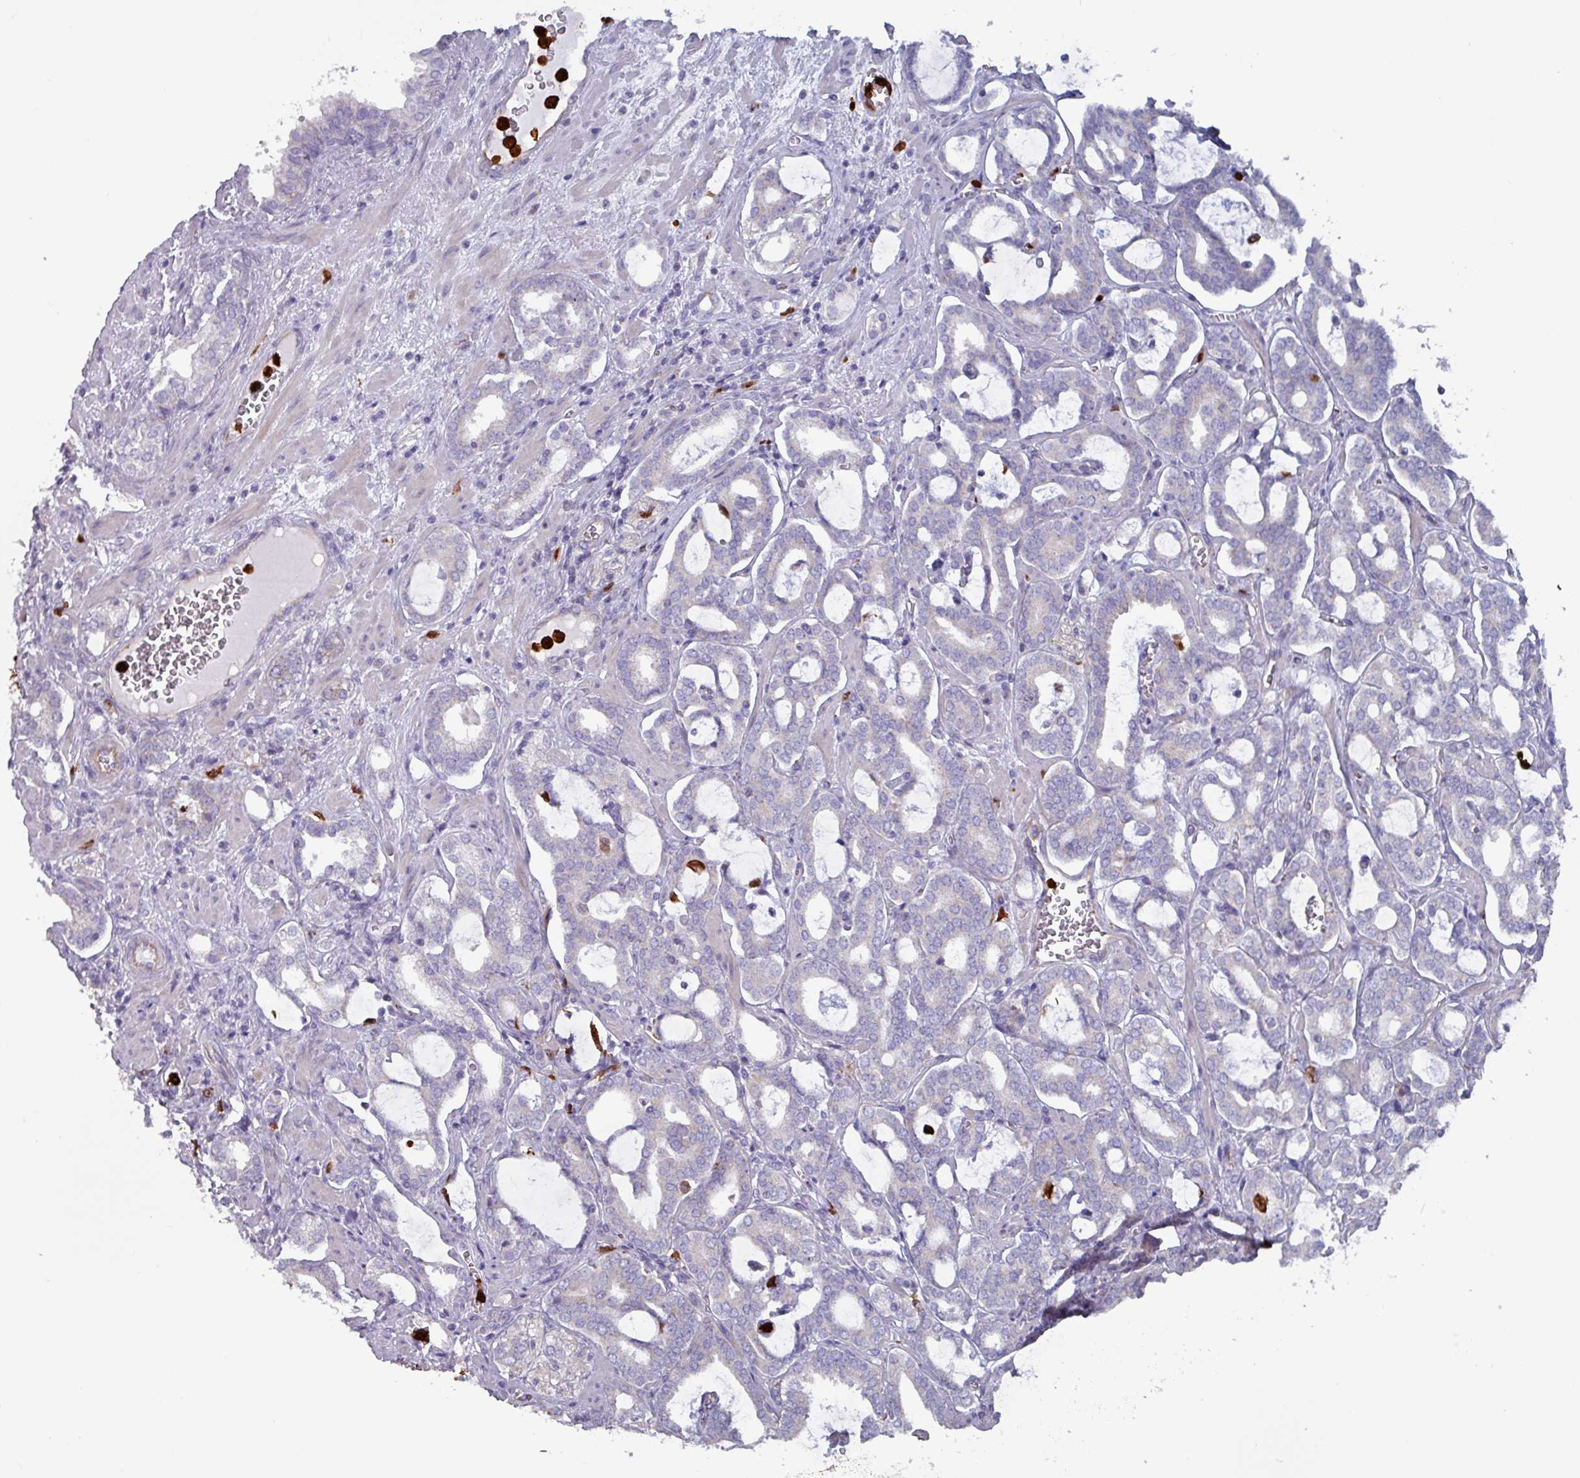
{"staining": {"intensity": "negative", "quantity": "none", "location": "none"}, "tissue": "prostate cancer", "cell_type": "Tumor cells", "image_type": "cancer", "snomed": [{"axis": "morphology", "description": "Adenocarcinoma, High grade"}, {"axis": "topography", "description": "Prostate and seminal vesicle, NOS"}], "caption": "Tumor cells show no significant protein expression in prostate cancer (adenocarcinoma (high-grade)).", "gene": "UQCC2", "patient": {"sex": "male", "age": 67}}